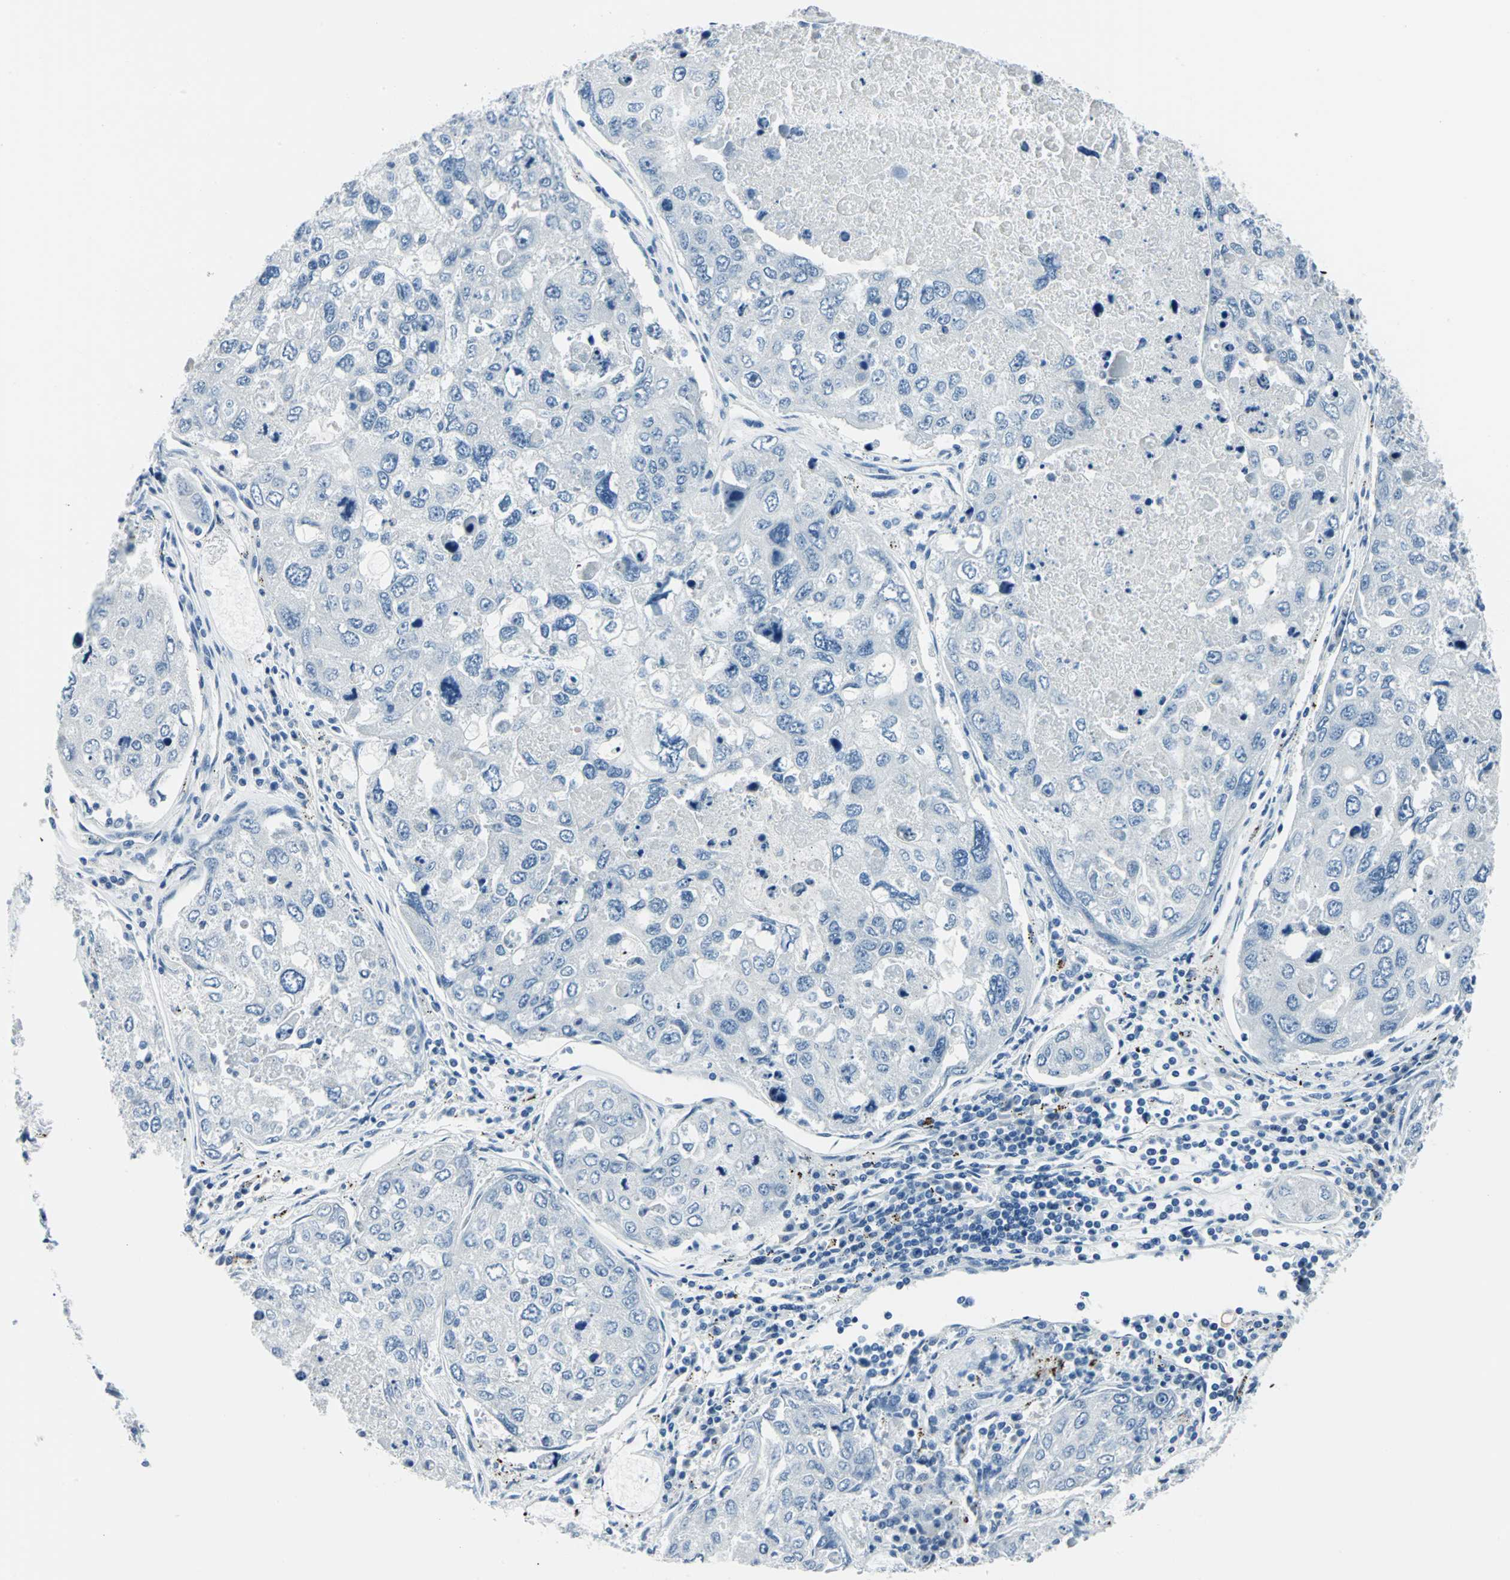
{"staining": {"intensity": "negative", "quantity": "none", "location": "none"}, "tissue": "urothelial cancer", "cell_type": "Tumor cells", "image_type": "cancer", "snomed": [{"axis": "morphology", "description": "Urothelial carcinoma, High grade"}, {"axis": "topography", "description": "Lymph node"}, {"axis": "topography", "description": "Urinary bladder"}], "caption": "Immunohistochemistry micrograph of urothelial cancer stained for a protein (brown), which shows no positivity in tumor cells.", "gene": "AKR1A1", "patient": {"sex": "male", "age": 51}}